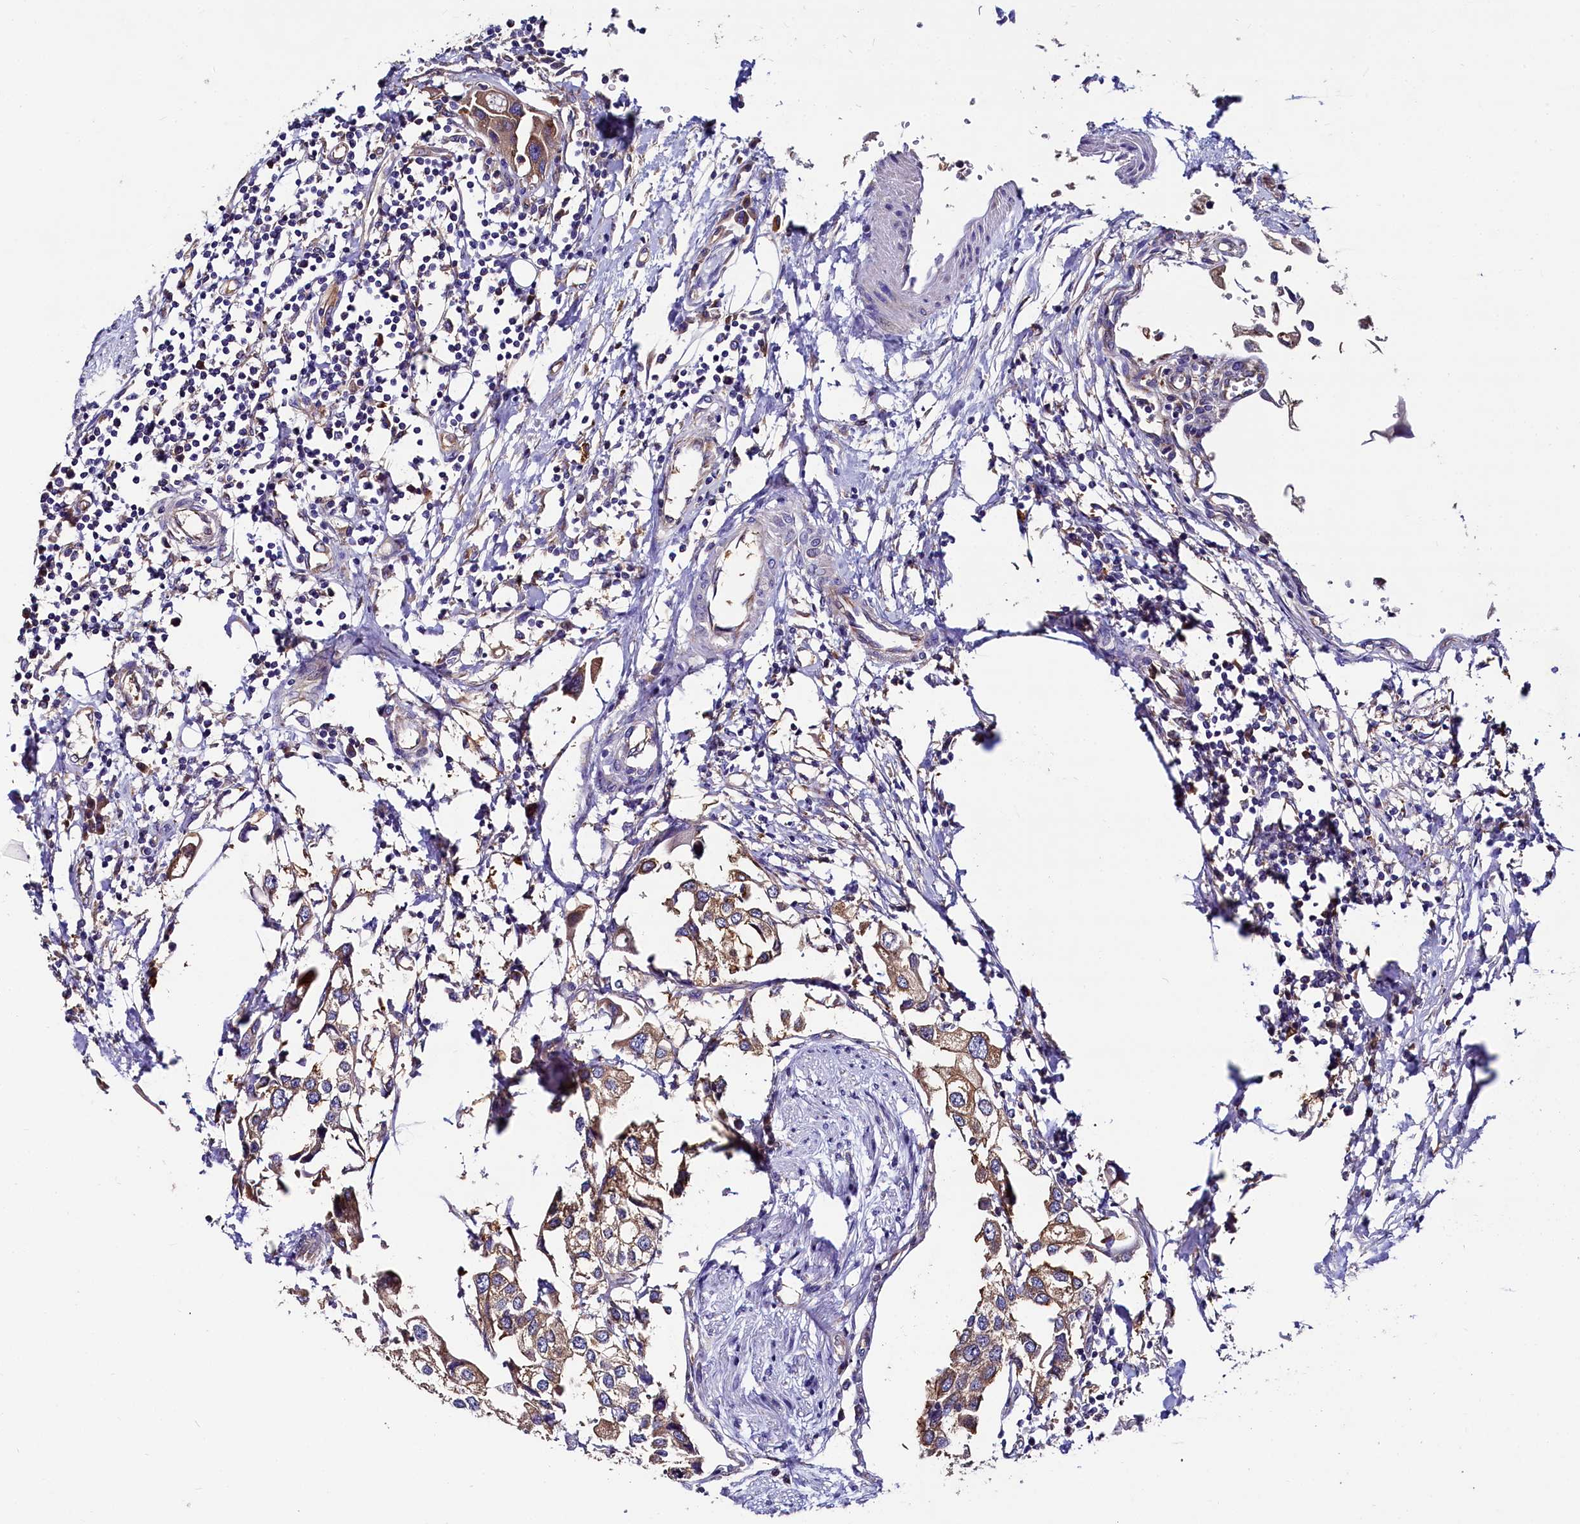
{"staining": {"intensity": "moderate", "quantity": ">75%", "location": "cytoplasmic/membranous"}, "tissue": "urothelial cancer", "cell_type": "Tumor cells", "image_type": "cancer", "snomed": [{"axis": "morphology", "description": "Urothelial carcinoma, High grade"}, {"axis": "topography", "description": "Urinary bladder"}], "caption": "High-power microscopy captured an immunohistochemistry micrograph of urothelial cancer, revealing moderate cytoplasmic/membranous positivity in about >75% of tumor cells.", "gene": "QARS1", "patient": {"sex": "male", "age": 64}}